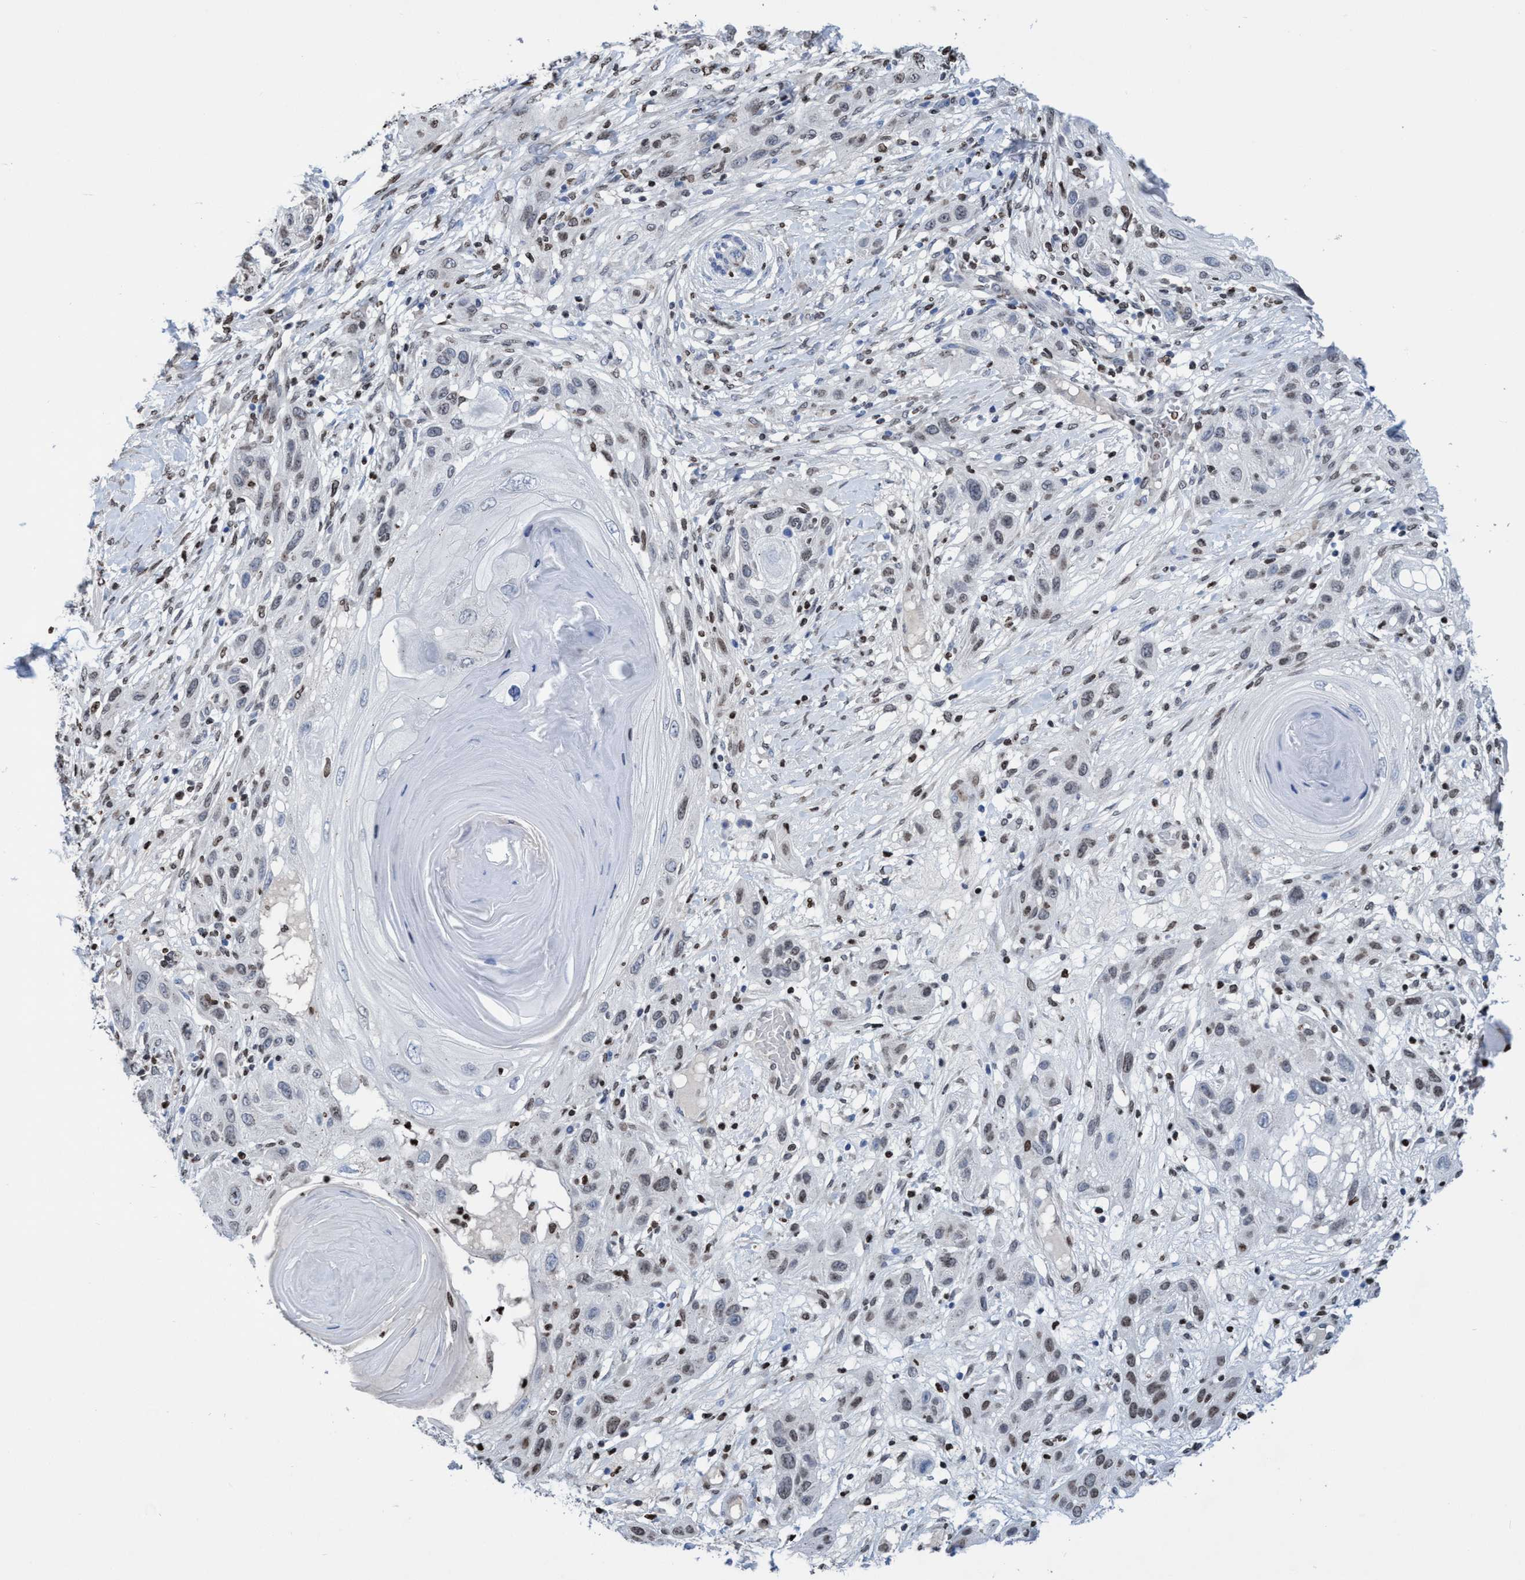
{"staining": {"intensity": "weak", "quantity": ">75%", "location": "nuclear"}, "tissue": "skin cancer", "cell_type": "Tumor cells", "image_type": "cancer", "snomed": [{"axis": "morphology", "description": "Squamous cell carcinoma, NOS"}, {"axis": "topography", "description": "Skin"}], "caption": "The image shows a brown stain indicating the presence of a protein in the nuclear of tumor cells in skin cancer (squamous cell carcinoma). (Stains: DAB (3,3'-diaminobenzidine) in brown, nuclei in blue, Microscopy: brightfield microscopy at high magnification).", "gene": "CBX2", "patient": {"sex": "female", "age": 96}}